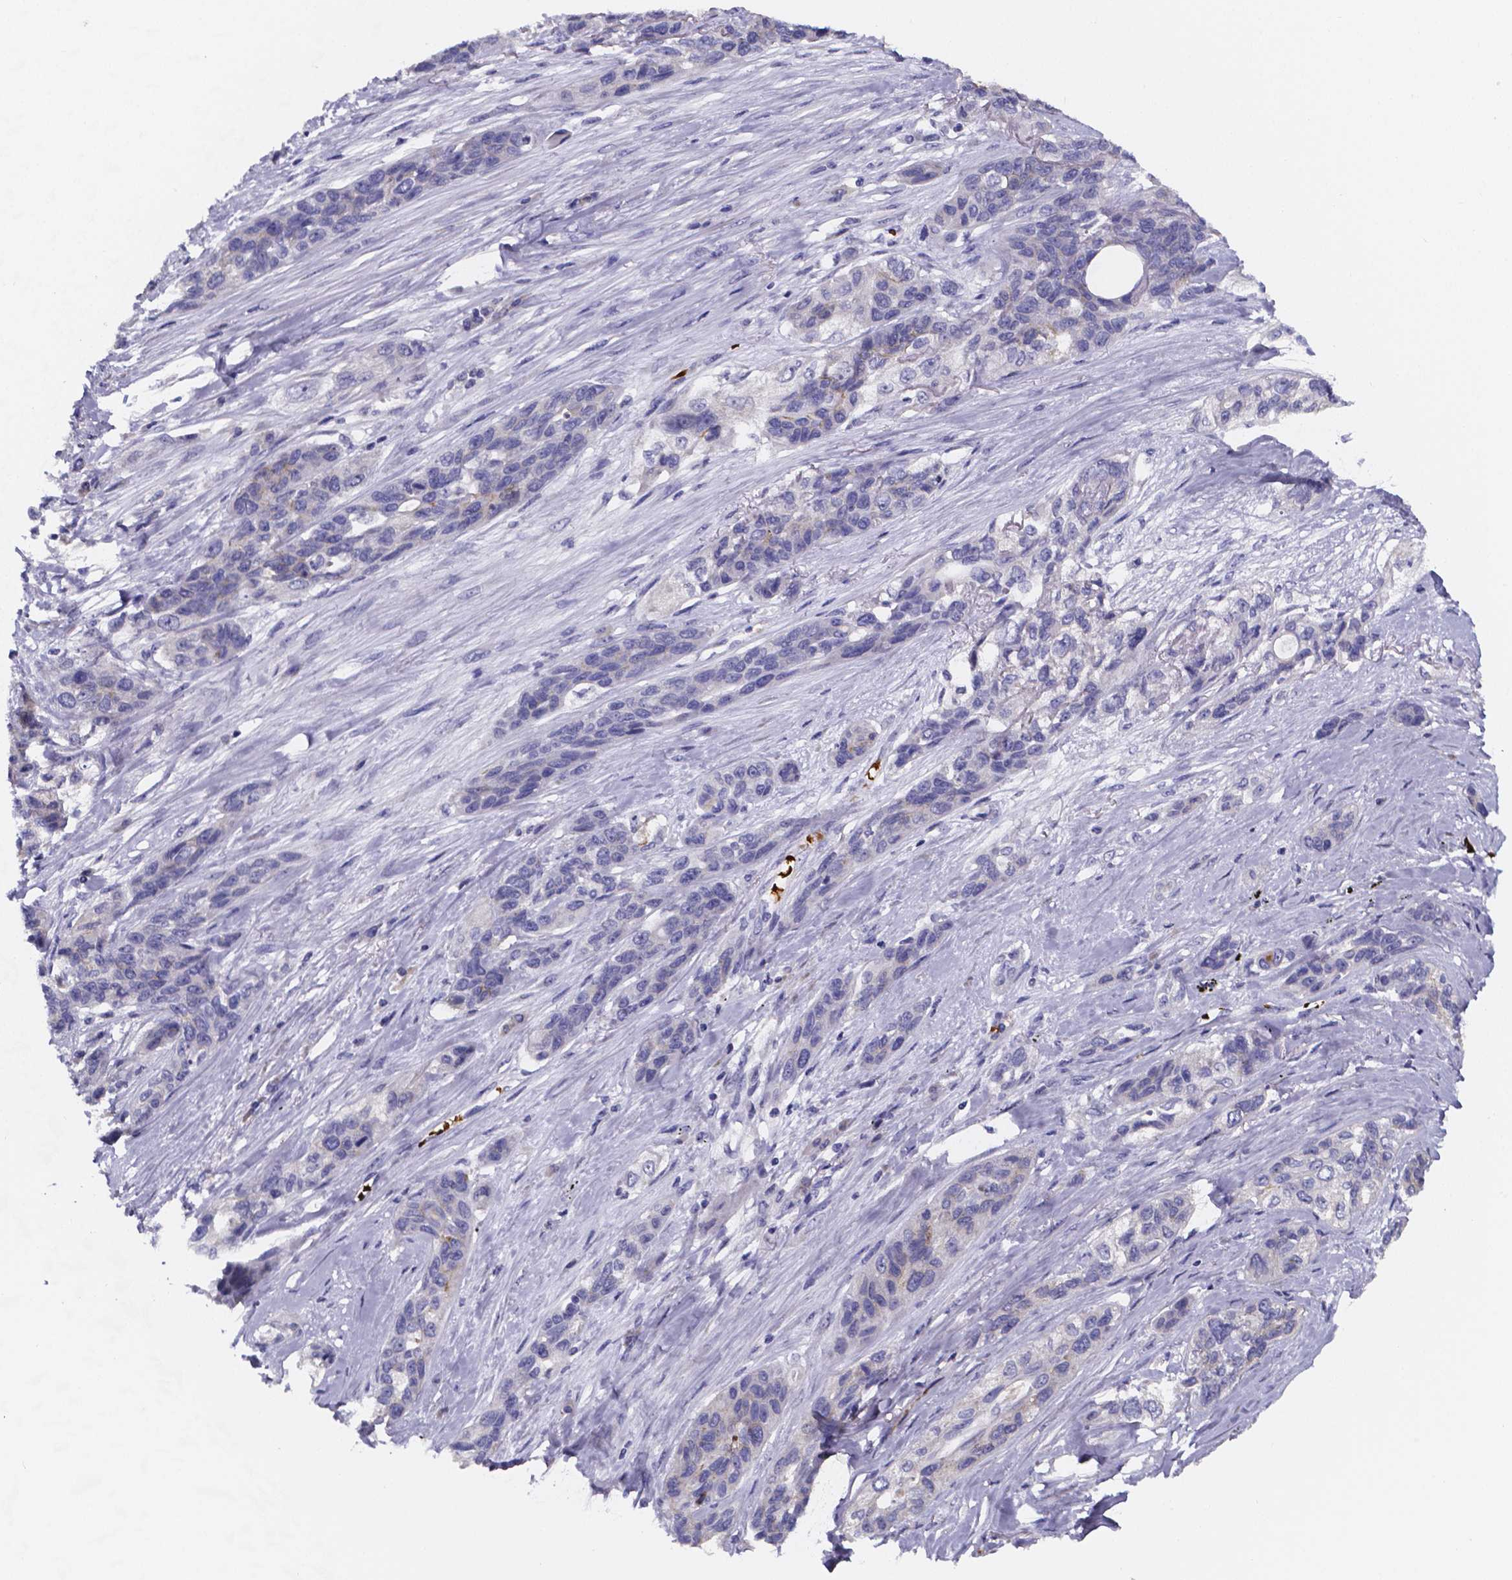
{"staining": {"intensity": "negative", "quantity": "none", "location": "none"}, "tissue": "lung cancer", "cell_type": "Tumor cells", "image_type": "cancer", "snomed": [{"axis": "morphology", "description": "Squamous cell carcinoma, NOS"}, {"axis": "topography", "description": "Lung"}], "caption": "IHC histopathology image of lung cancer stained for a protein (brown), which demonstrates no staining in tumor cells. Nuclei are stained in blue.", "gene": "GABRA3", "patient": {"sex": "female", "age": 70}}